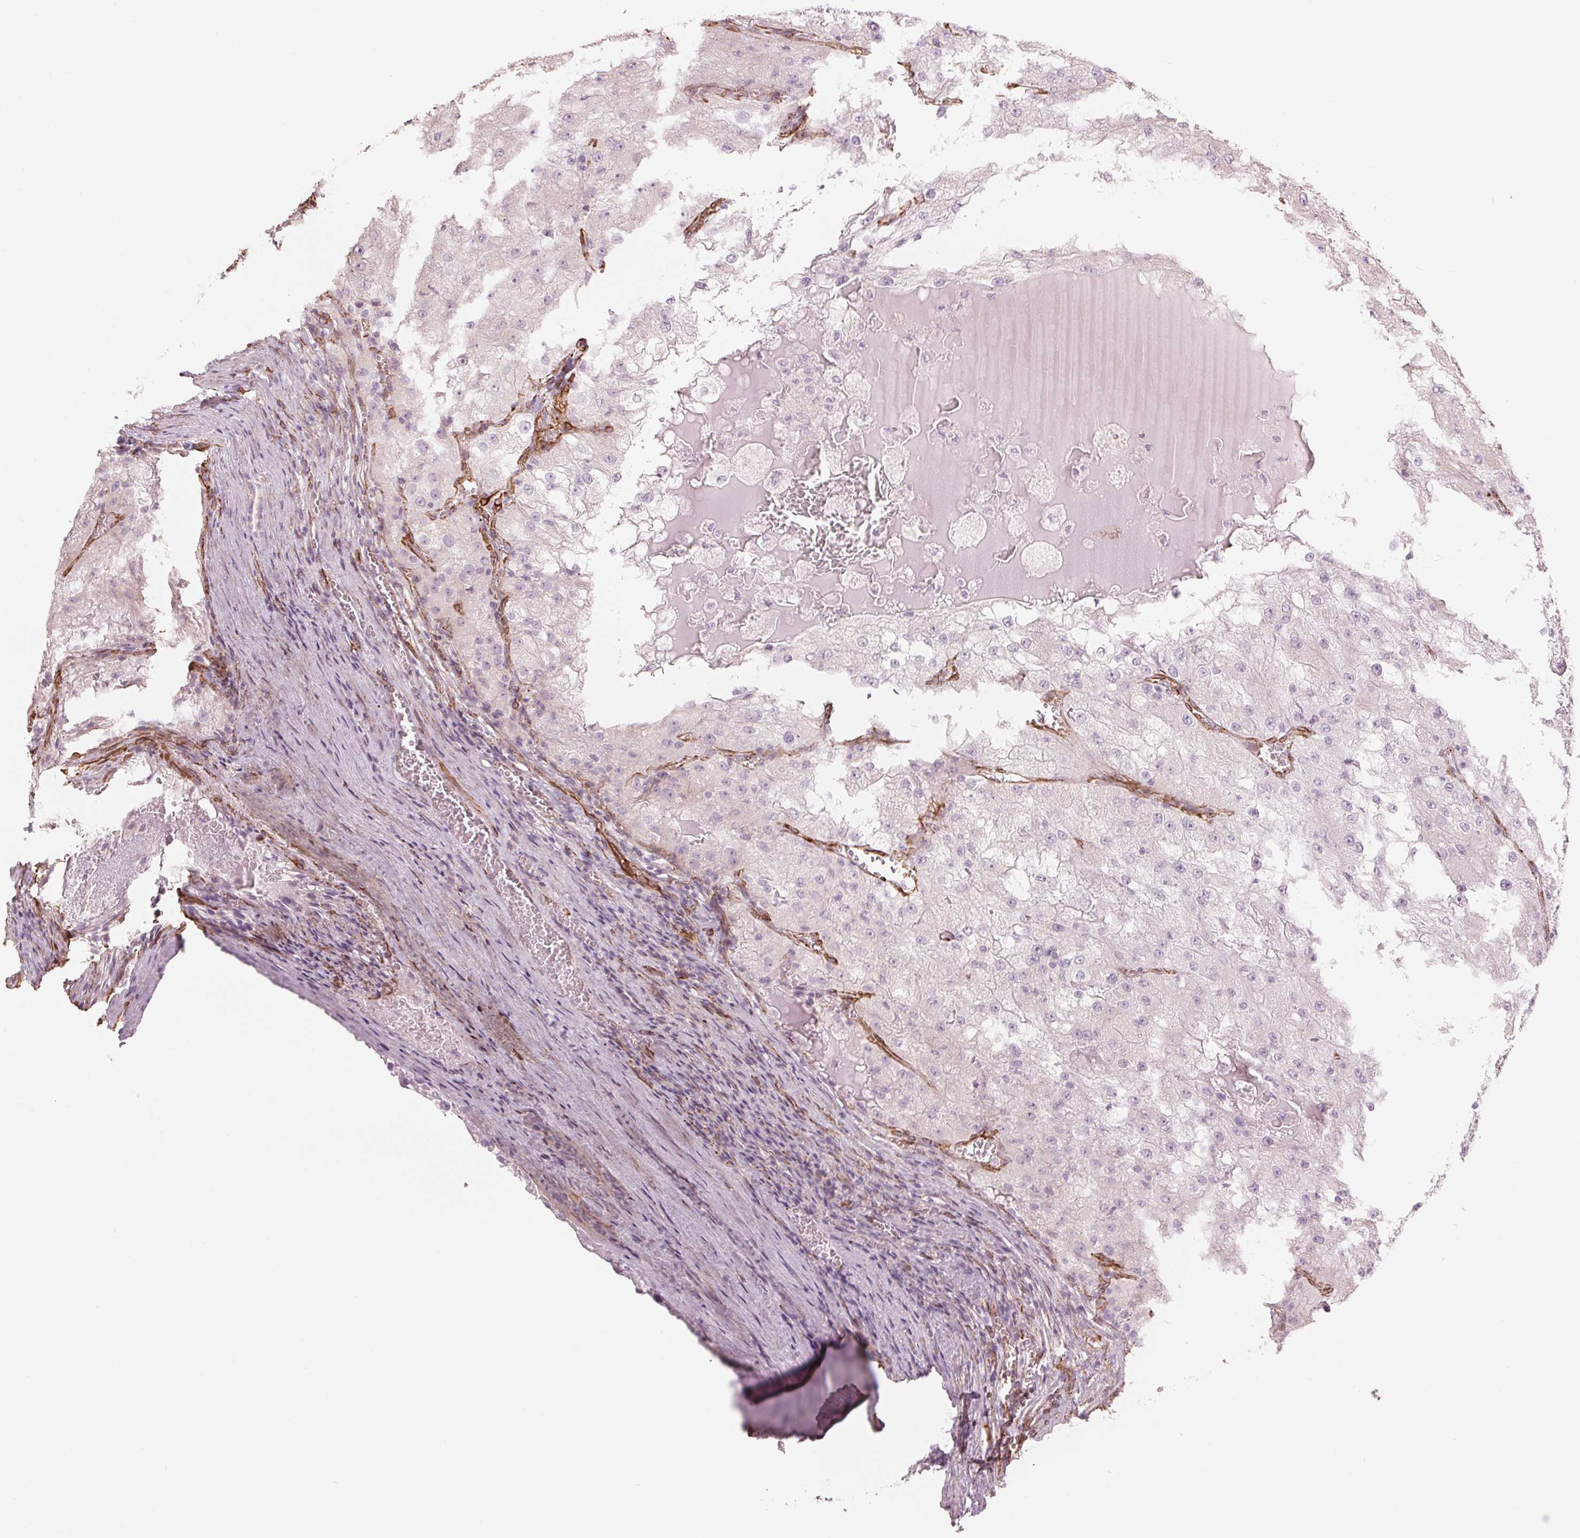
{"staining": {"intensity": "negative", "quantity": "none", "location": "none"}, "tissue": "renal cancer", "cell_type": "Tumor cells", "image_type": "cancer", "snomed": [{"axis": "morphology", "description": "Adenocarcinoma, NOS"}, {"axis": "topography", "description": "Kidney"}], "caption": "The micrograph exhibits no staining of tumor cells in renal cancer.", "gene": "CLPS", "patient": {"sex": "female", "age": 74}}